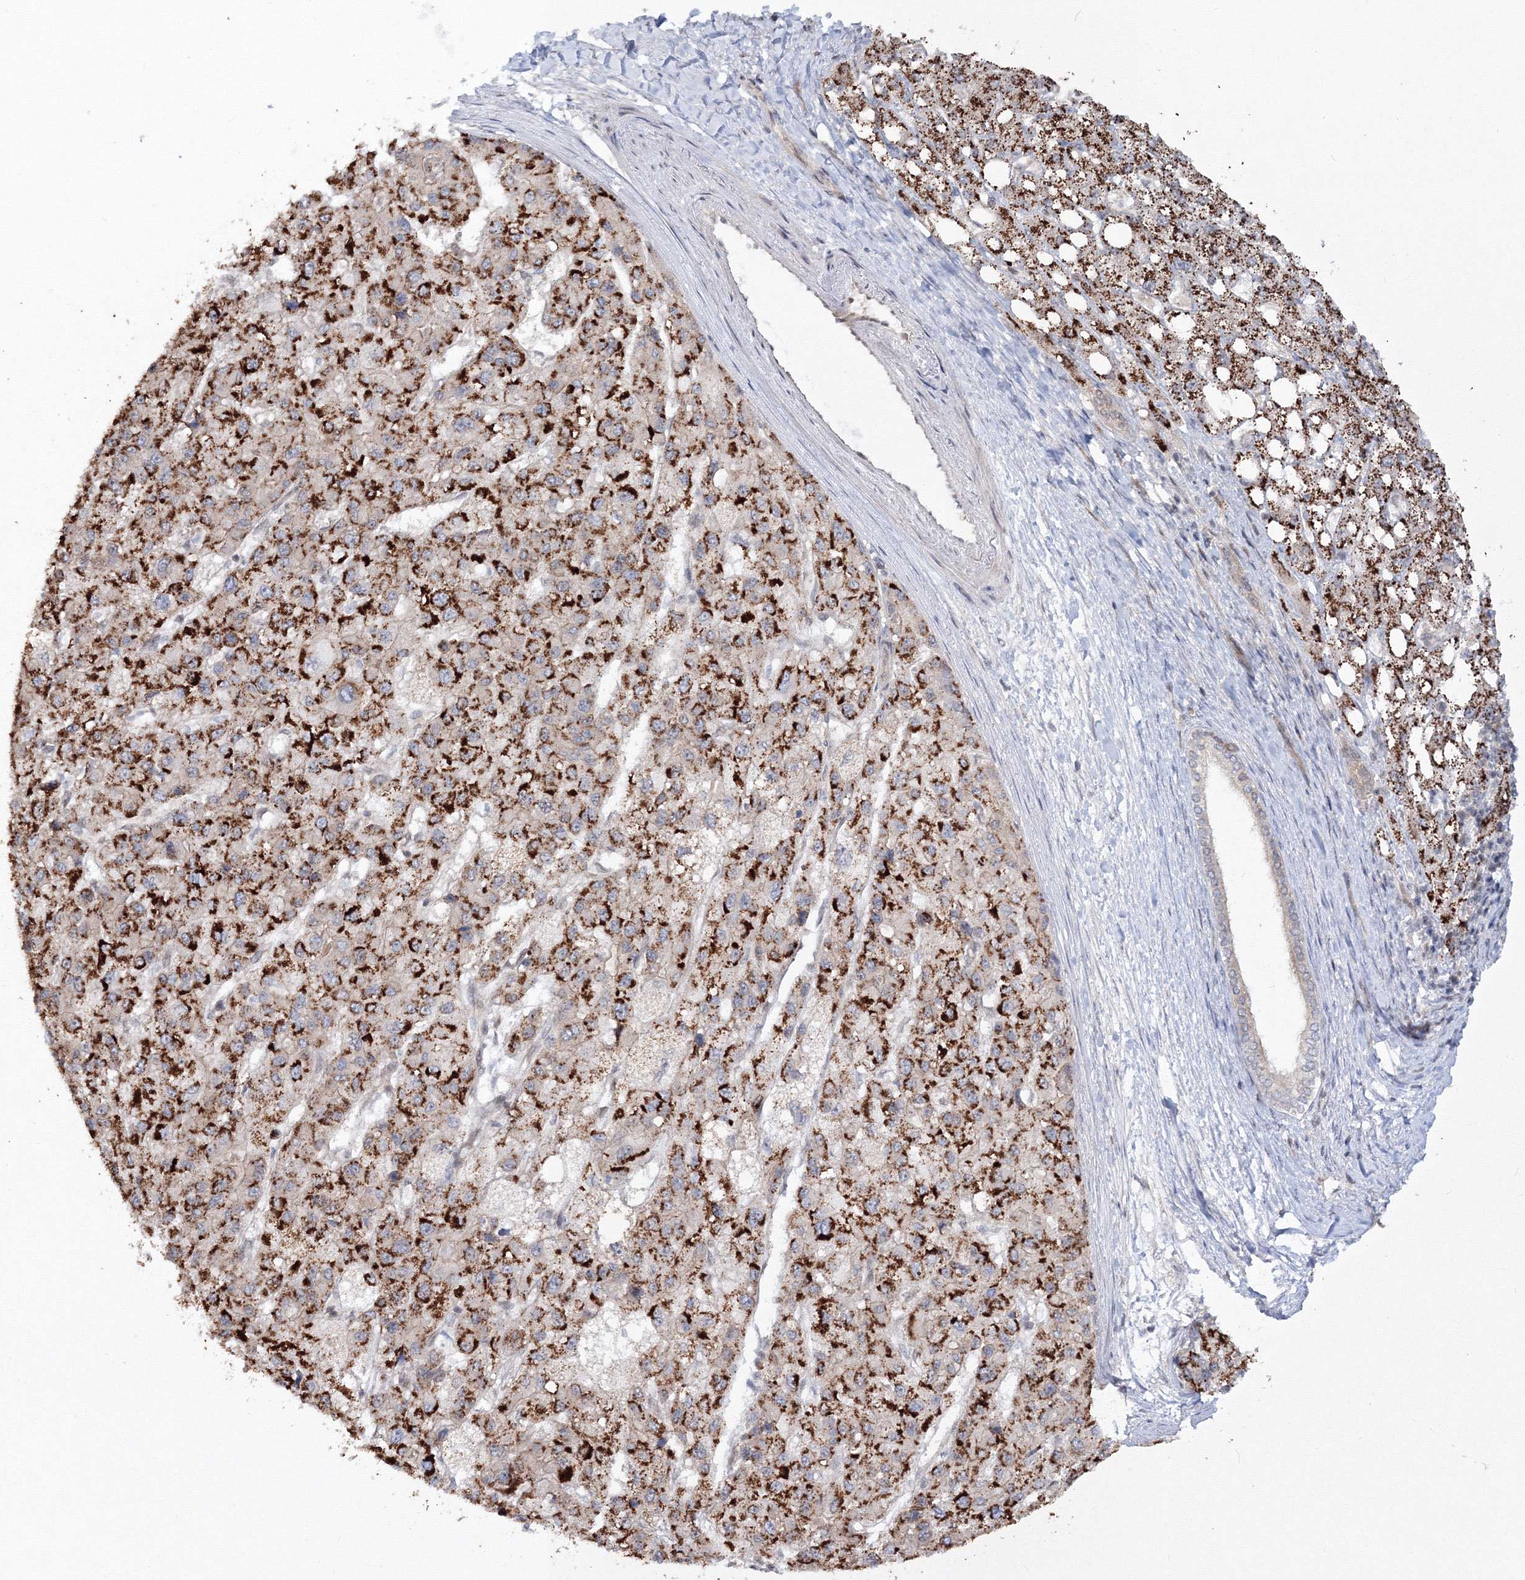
{"staining": {"intensity": "strong", "quantity": ">75%", "location": "cytoplasmic/membranous"}, "tissue": "liver cancer", "cell_type": "Tumor cells", "image_type": "cancer", "snomed": [{"axis": "morphology", "description": "Carcinoma, Hepatocellular, NOS"}, {"axis": "topography", "description": "Liver"}], "caption": "Protein expression analysis of human hepatocellular carcinoma (liver) reveals strong cytoplasmic/membranous staining in approximately >75% of tumor cells.", "gene": "ZFAND6", "patient": {"sex": "male", "age": 80}}